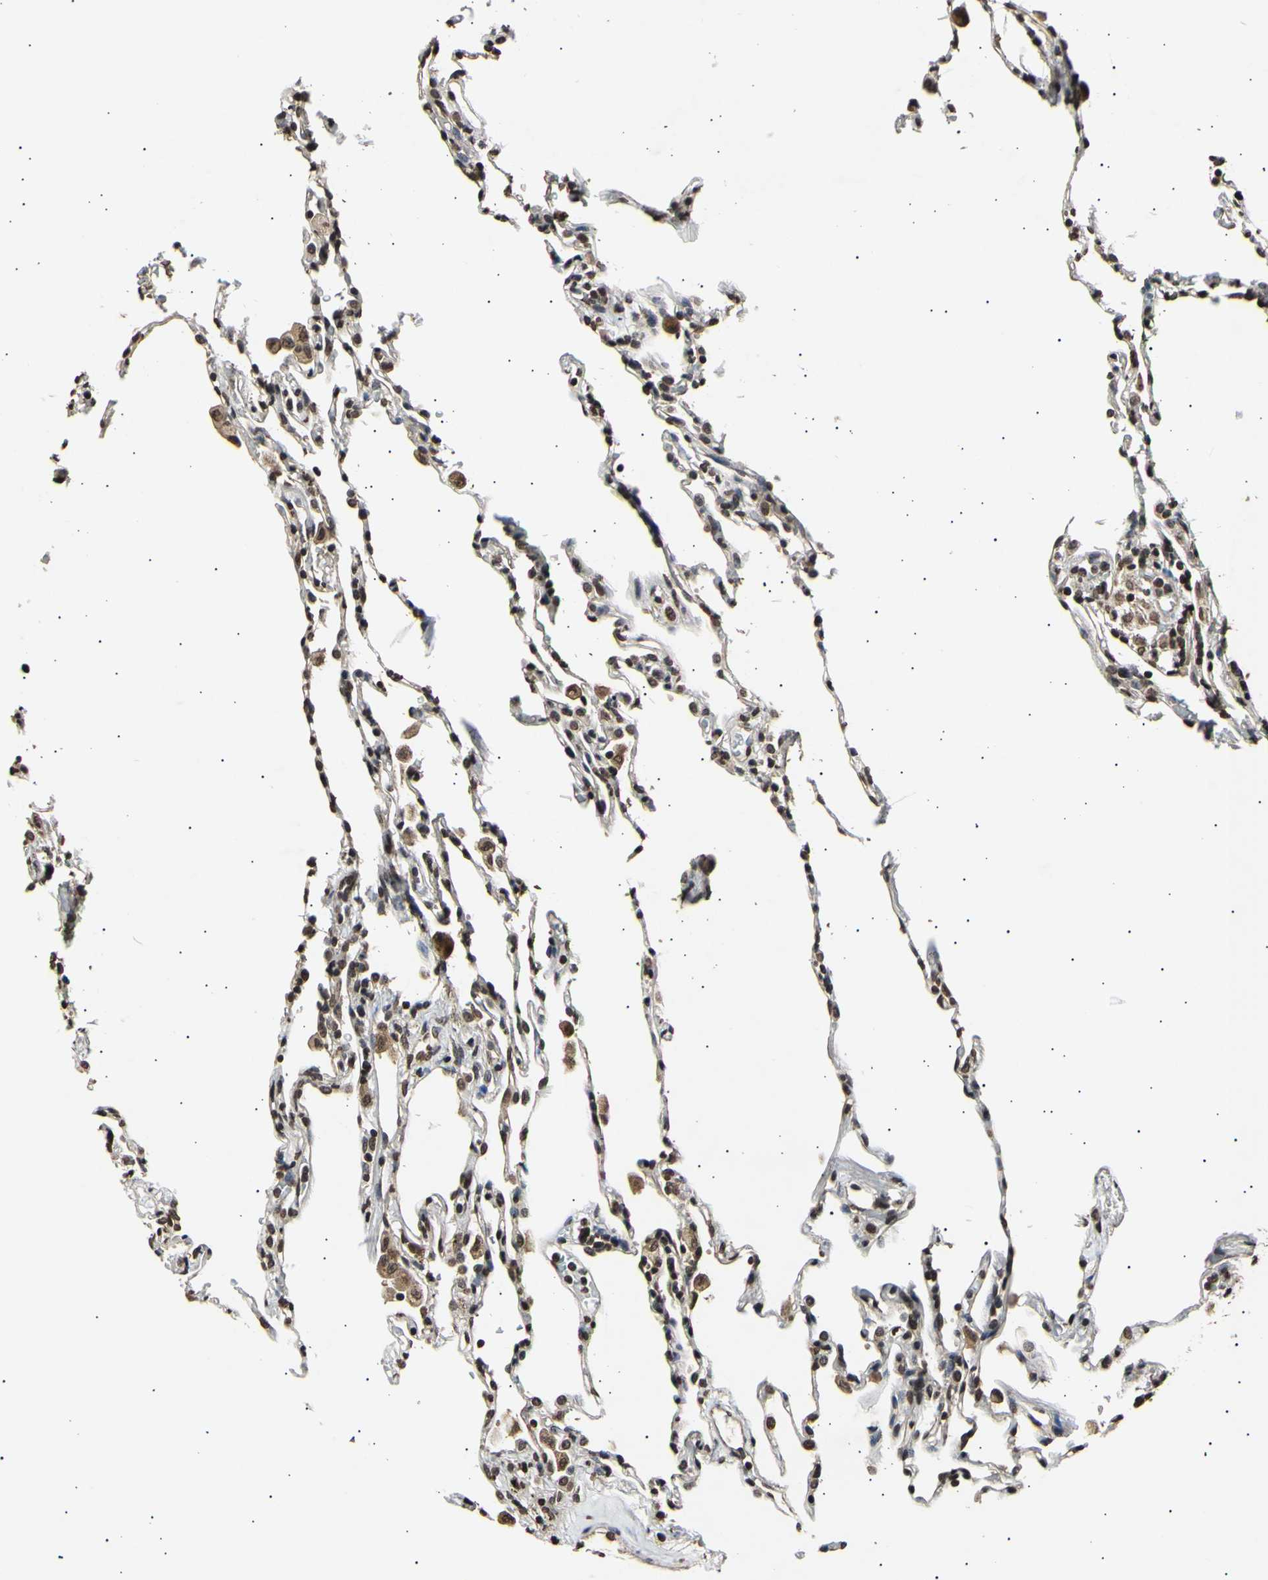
{"staining": {"intensity": "moderate", "quantity": ">75%", "location": "nuclear"}, "tissue": "lung", "cell_type": "Alveolar cells", "image_type": "normal", "snomed": [{"axis": "morphology", "description": "Normal tissue, NOS"}, {"axis": "topography", "description": "Lung"}], "caption": "Immunohistochemistry (DAB (3,3'-diaminobenzidine)) staining of unremarkable human lung exhibits moderate nuclear protein expression in approximately >75% of alveolar cells.", "gene": "ANAPC7", "patient": {"sex": "male", "age": 59}}